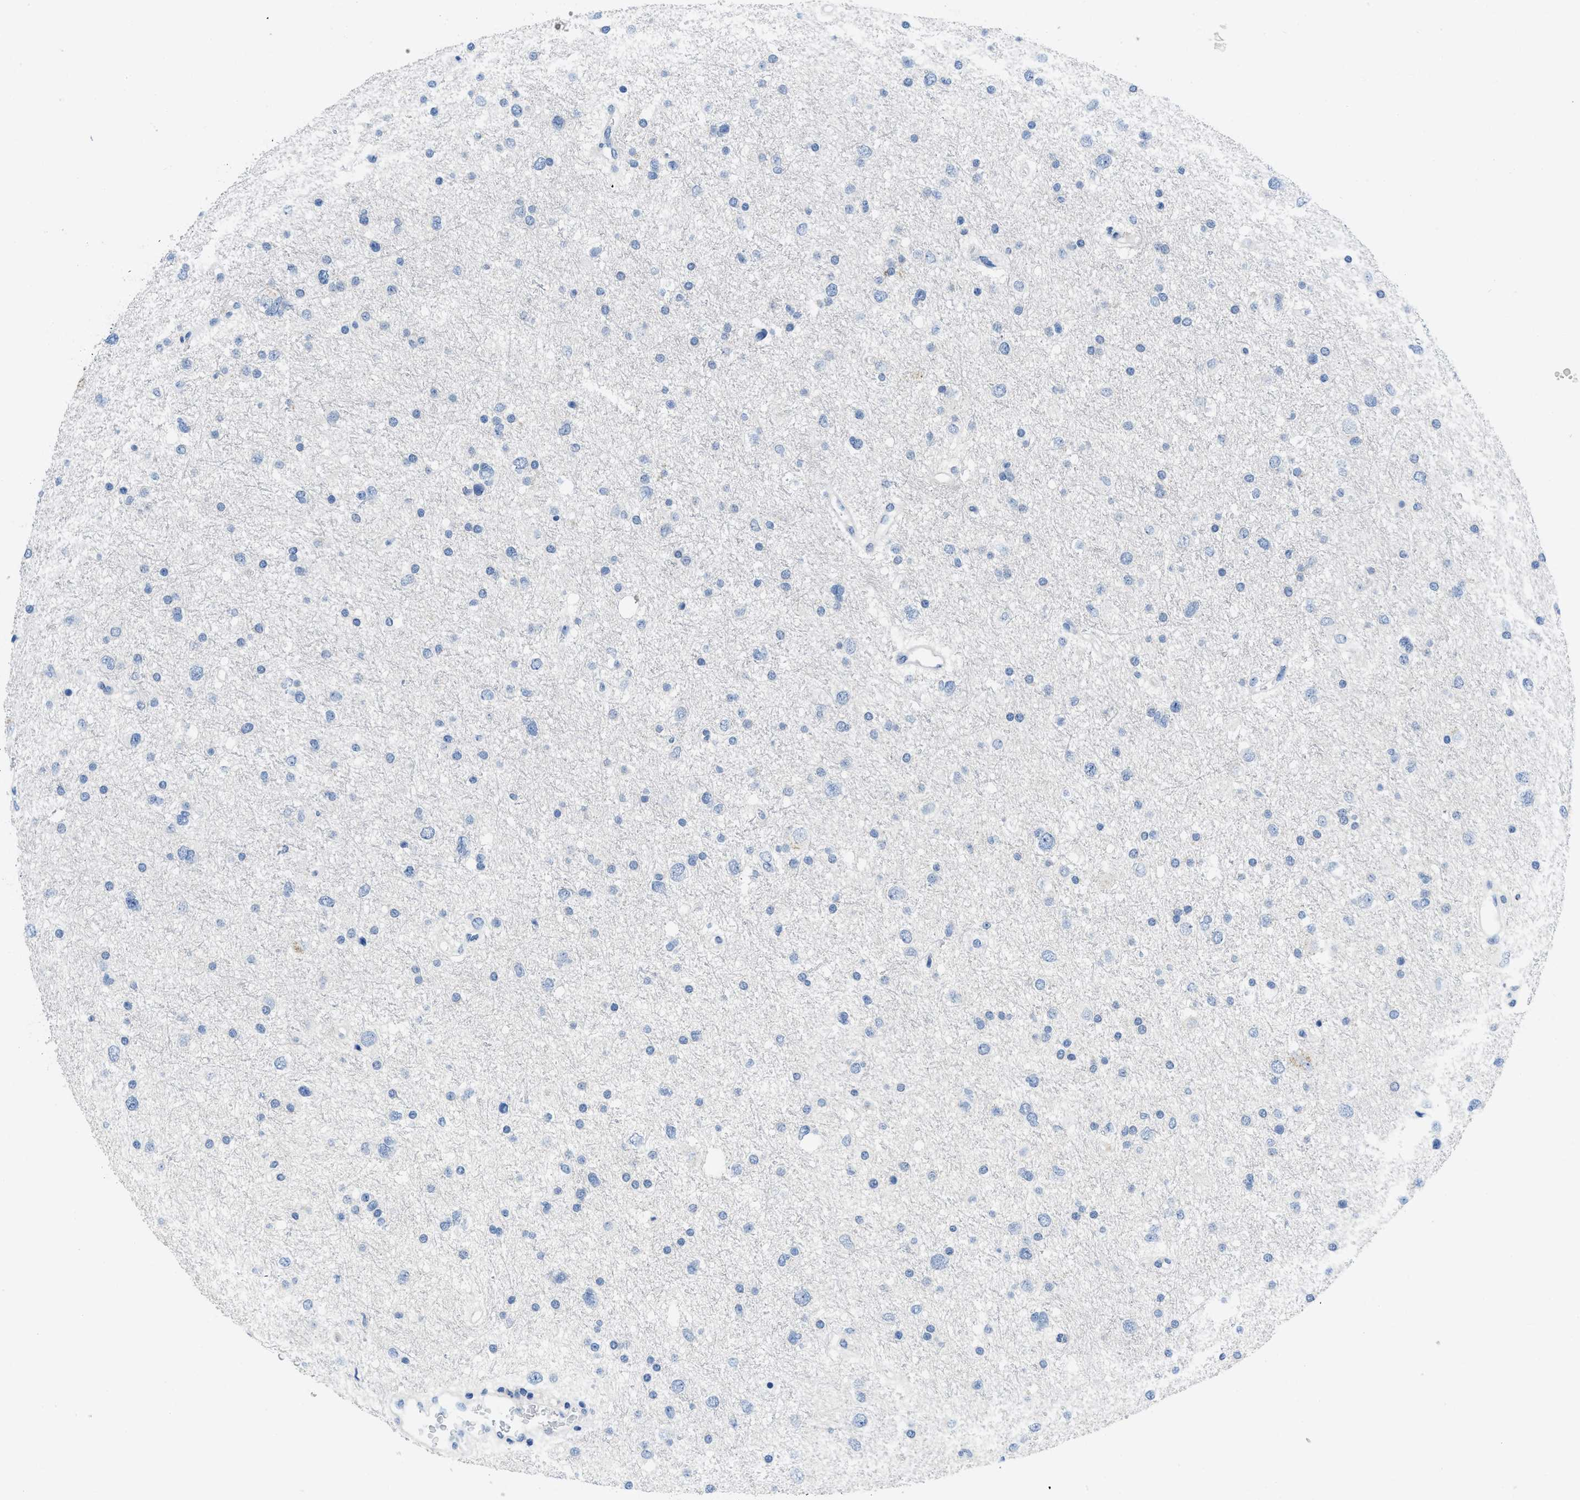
{"staining": {"intensity": "negative", "quantity": "none", "location": "none"}, "tissue": "glioma", "cell_type": "Tumor cells", "image_type": "cancer", "snomed": [{"axis": "morphology", "description": "Glioma, malignant, Low grade"}, {"axis": "topography", "description": "Brain"}], "caption": "A high-resolution image shows immunohistochemistry staining of glioma, which exhibits no significant positivity in tumor cells.", "gene": "PYY", "patient": {"sex": "female", "age": 37}}